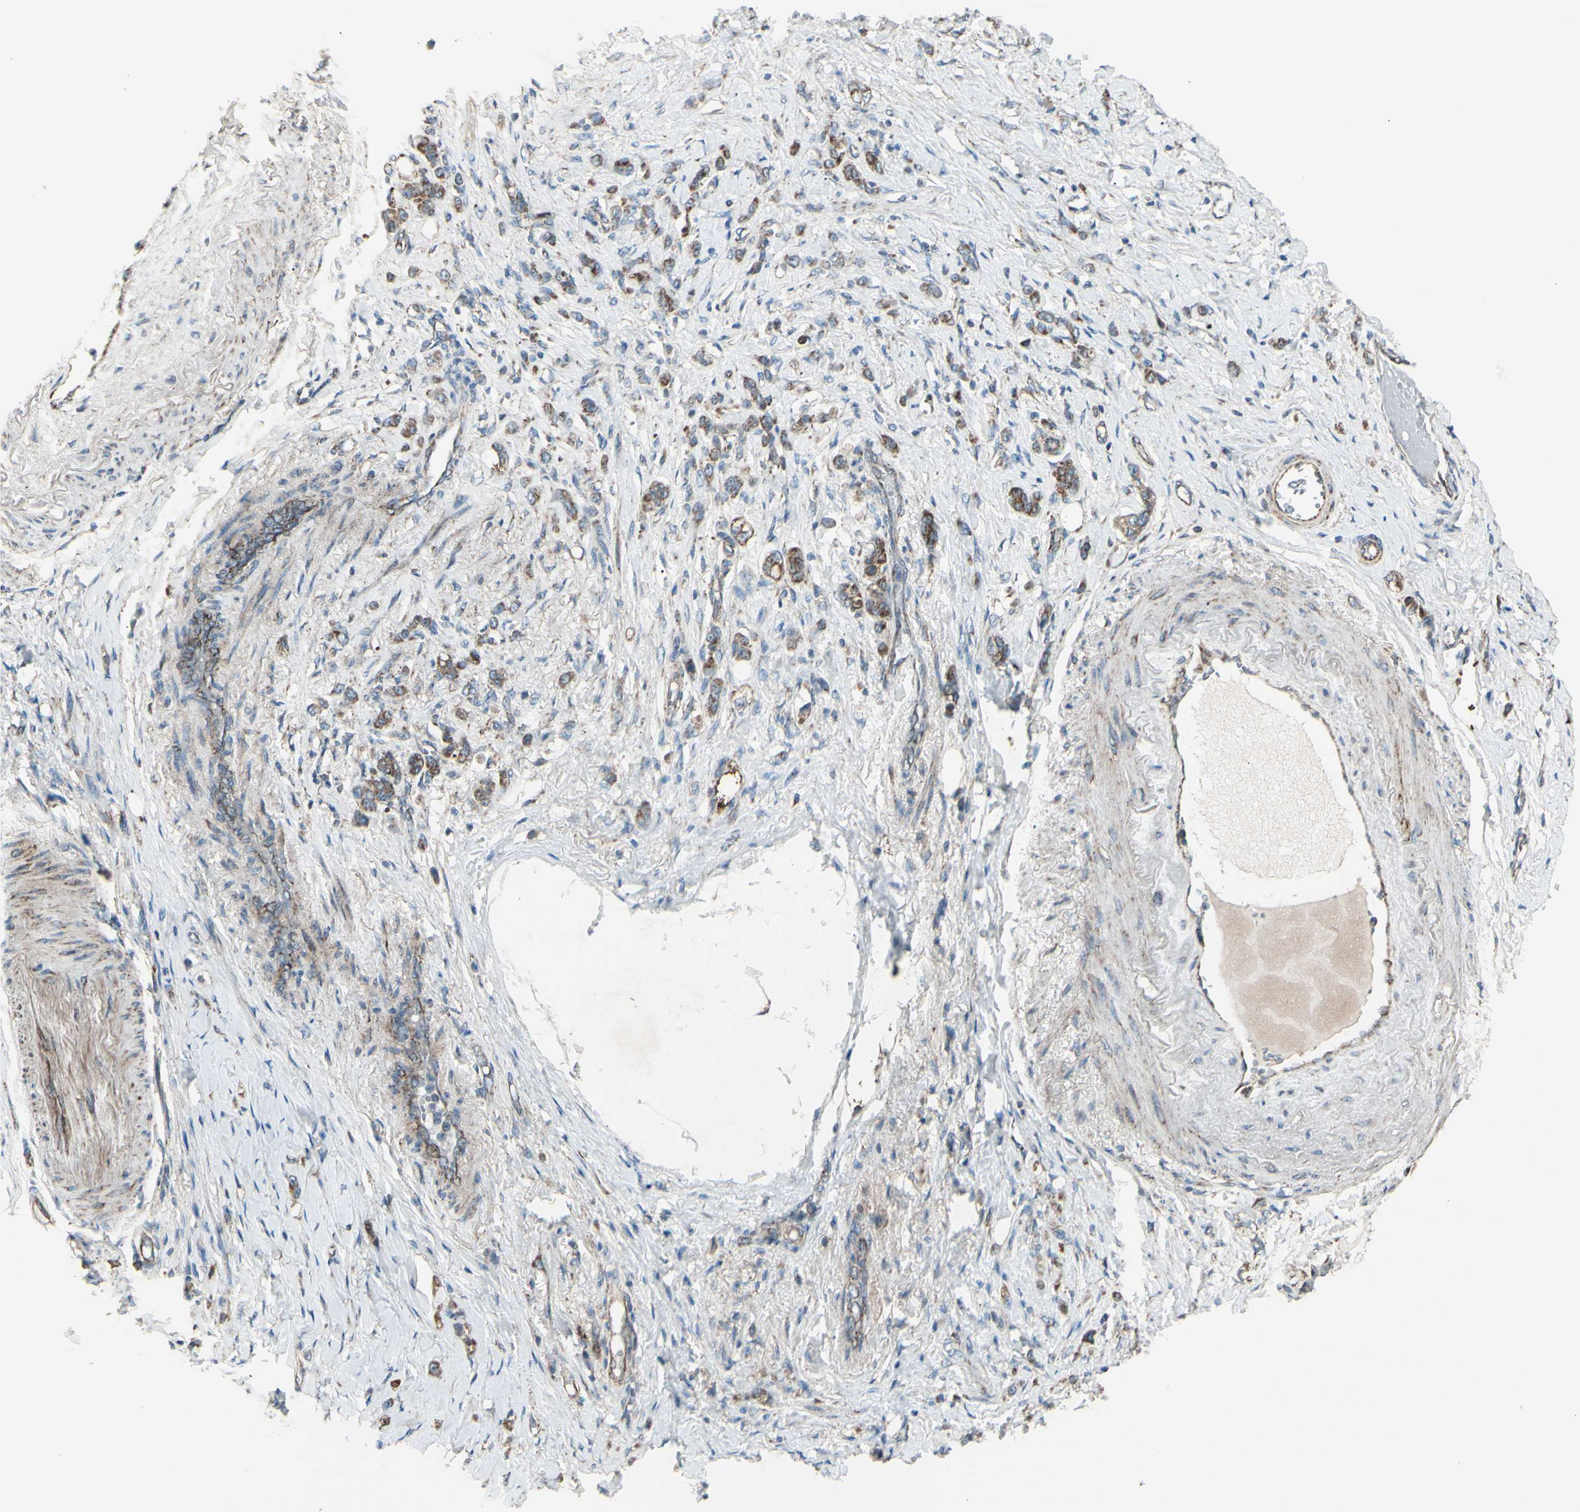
{"staining": {"intensity": "moderate", "quantity": ">75%", "location": "cytoplasmic/membranous"}, "tissue": "stomach cancer", "cell_type": "Tumor cells", "image_type": "cancer", "snomed": [{"axis": "morphology", "description": "Adenocarcinoma, NOS"}, {"axis": "topography", "description": "Stomach"}], "caption": "High-magnification brightfield microscopy of adenocarcinoma (stomach) stained with DAB (brown) and counterstained with hematoxylin (blue). tumor cells exhibit moderate cytoplasmic/membranous positivity is present in approximately>75% of cells. (DAB (3,3'-diaminobenzidine) IHC with brightfield microscopy, high magnification).", "gene": "RHOT1", "patient": {"sex": "male", "age": 82}}